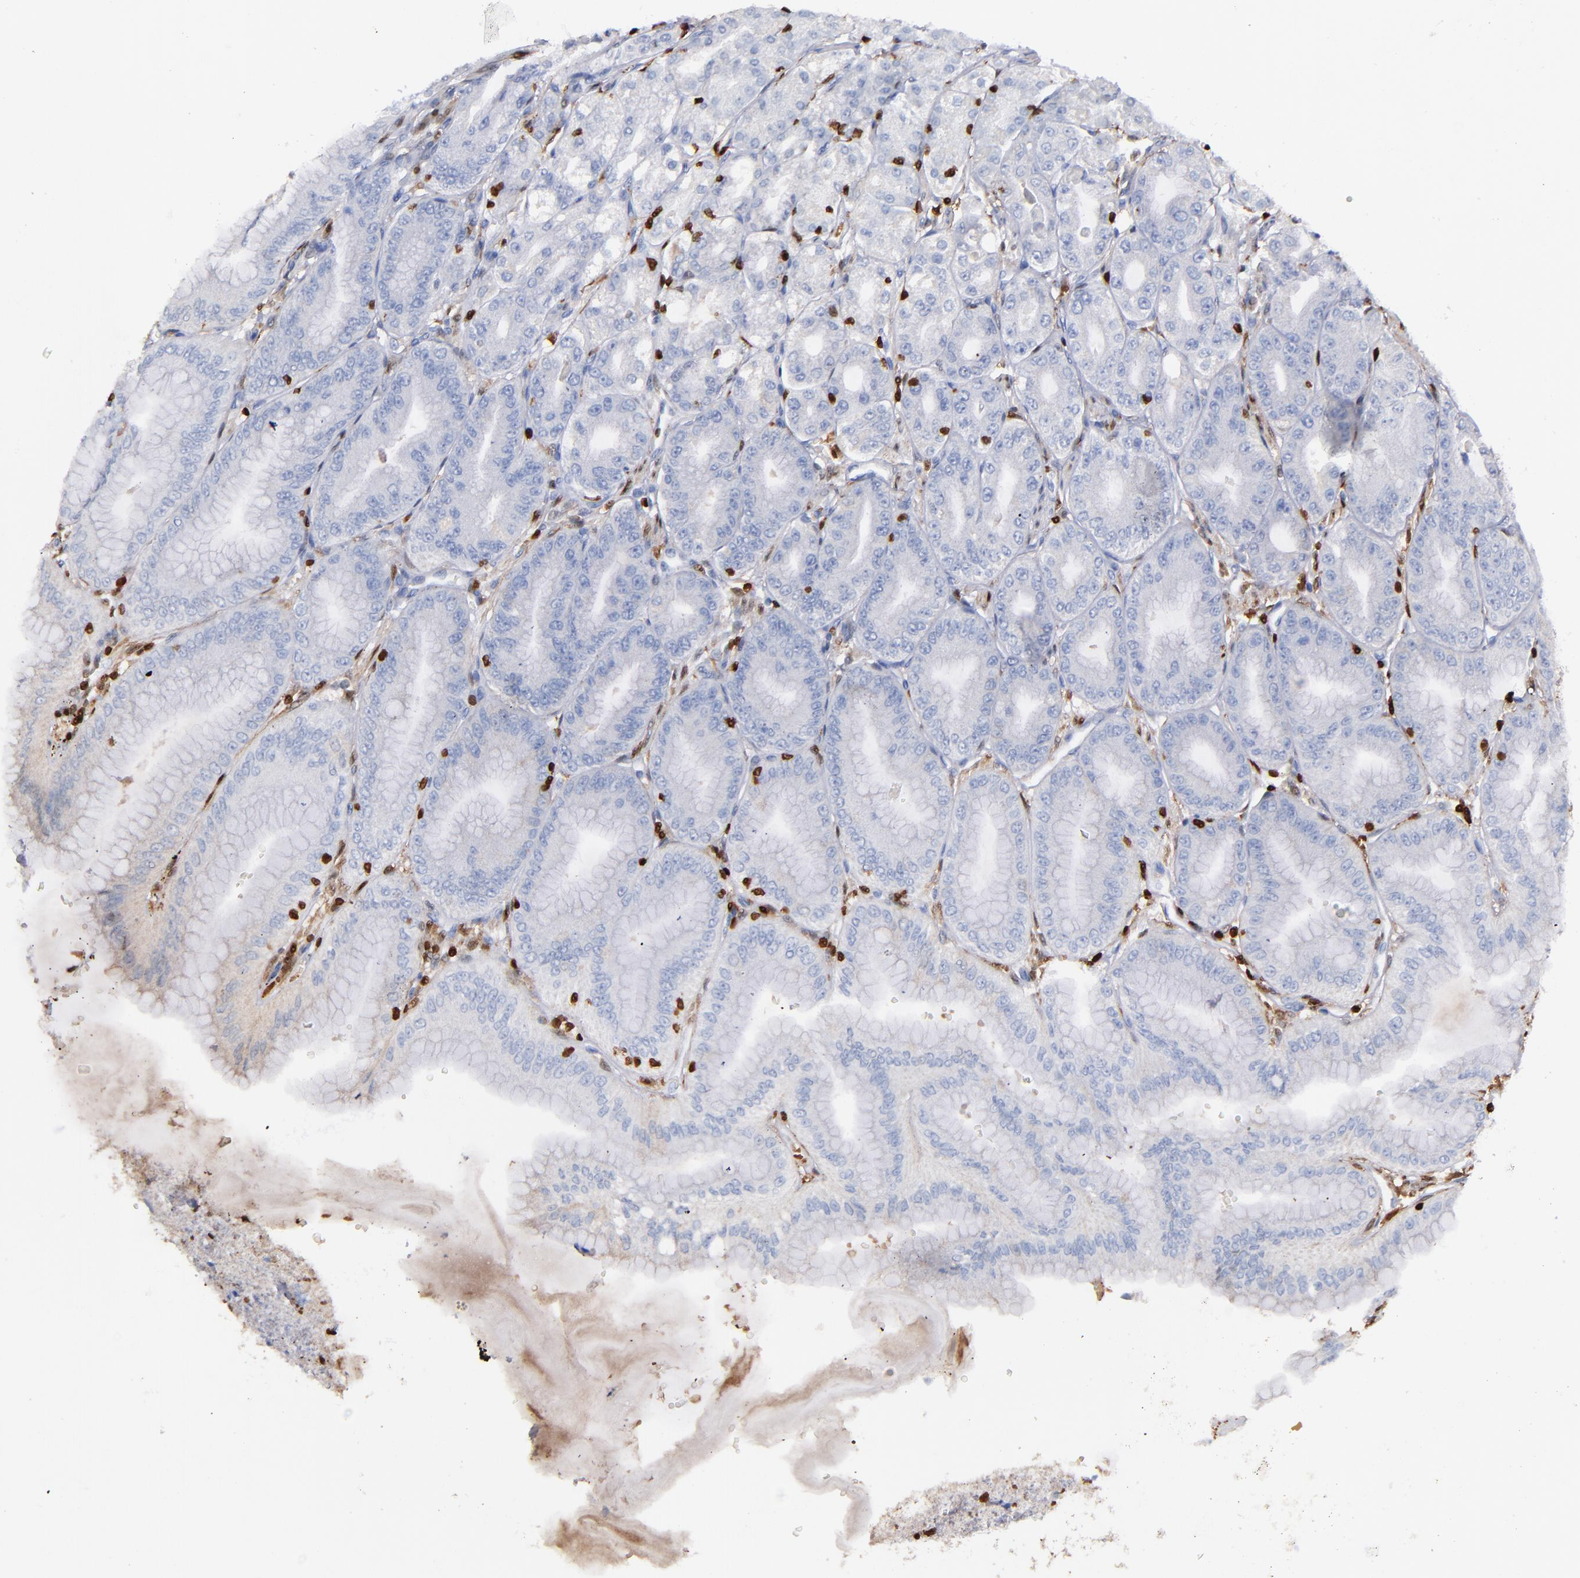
{"staining": {"intensity": "negative", "quantity": "none", "location": "none"}, "tissue": "stomach", "cell_type": "Glandular cells", "image_type": "normal", "snomed": [{"axis": "morphology", "description": "Normal tissue, NOS"}, {"axis": "topography", "description": "Stomach, lower"}], "caption": "High power microscopy photomicrograph of an immunohistochemistry histopathology image of benign stomach, revealing no significant staining in glandular cells.", "gene": "S100A4", "patient": {"sex": "male", "age": 71}}